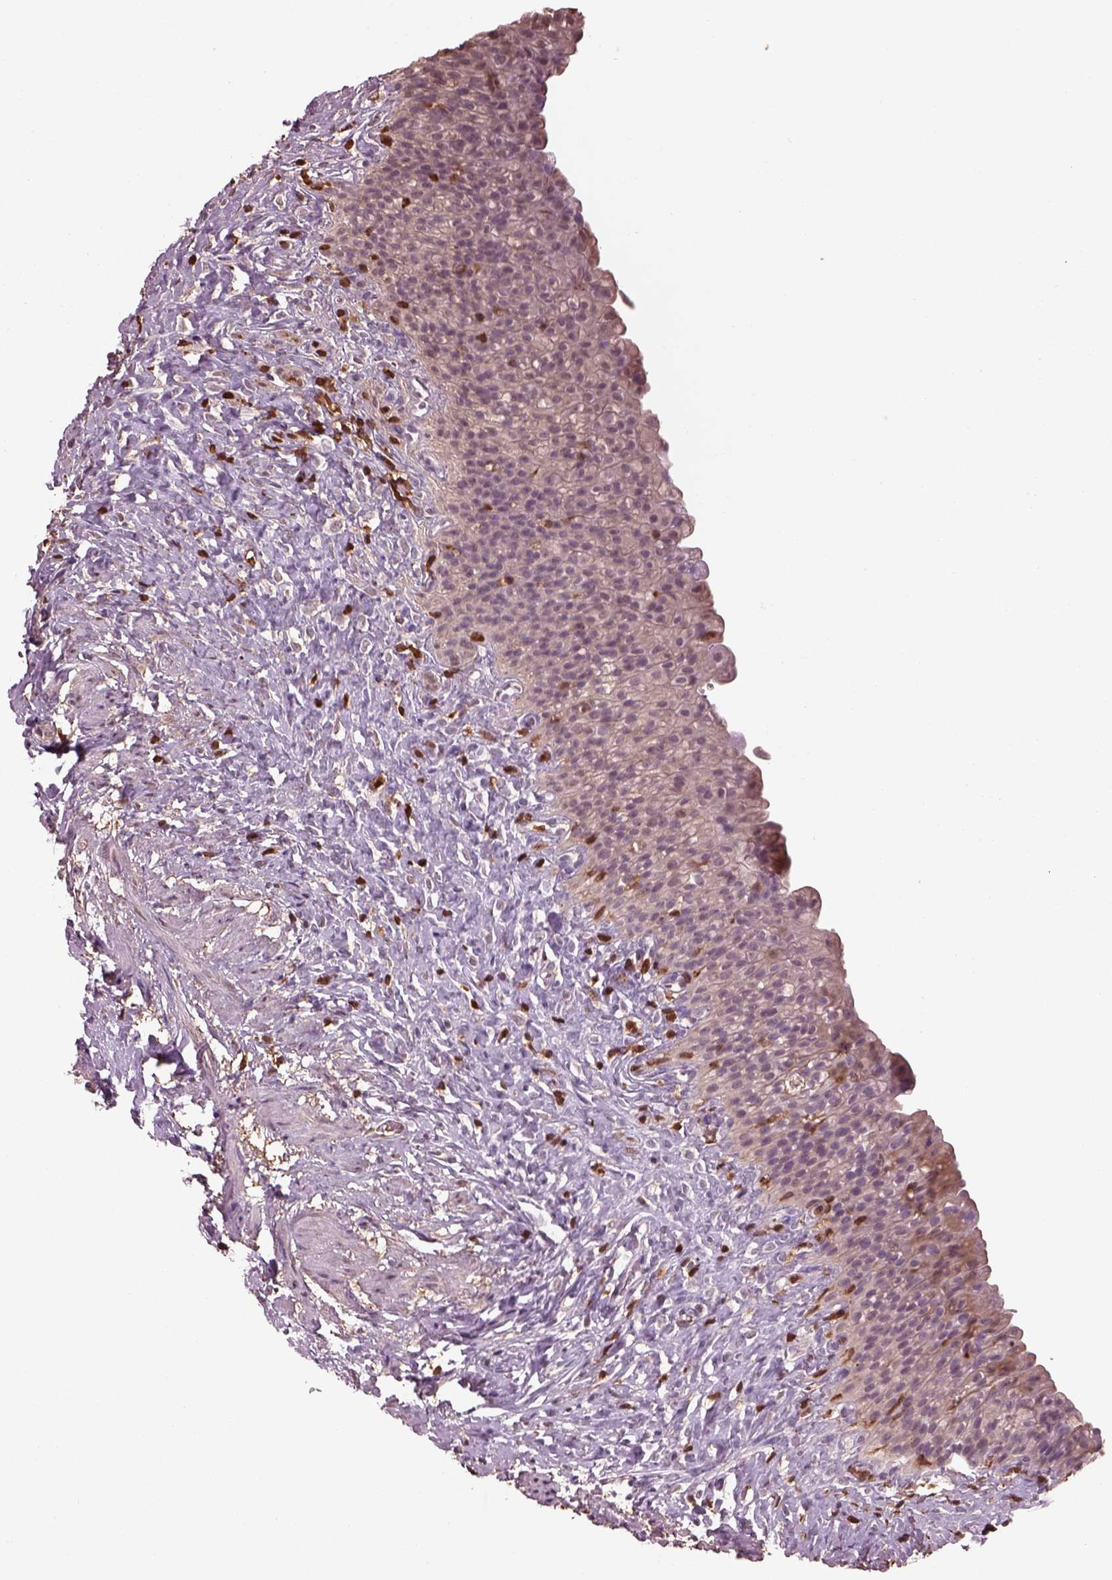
{"staining": {"intensity": "moderate", "quantity": "<25%", "location": "cytoplasmic/membranous"}, "tissue": "urinary bladder", "cell_type": "Urothelial cells", "image_type": "normal", "snomed": [{"axis": "morphology", "description": "Normal tissue, NOS"}, {"axis": "topography", "description": "Urinary bladder"}], "caption": "Protein expression by immunohistochemistry (IHC) demonstrates moderate cytoplasmic/membranous positivity in about <25% of urothelial cells in benign urinary bladder. (DAB (3,3'-diaminobenzidine) = brown stain, brightfield microscopy at high magnification).", "gene": "IL31RA", "patient": {"sex": "male", "age": 76}}